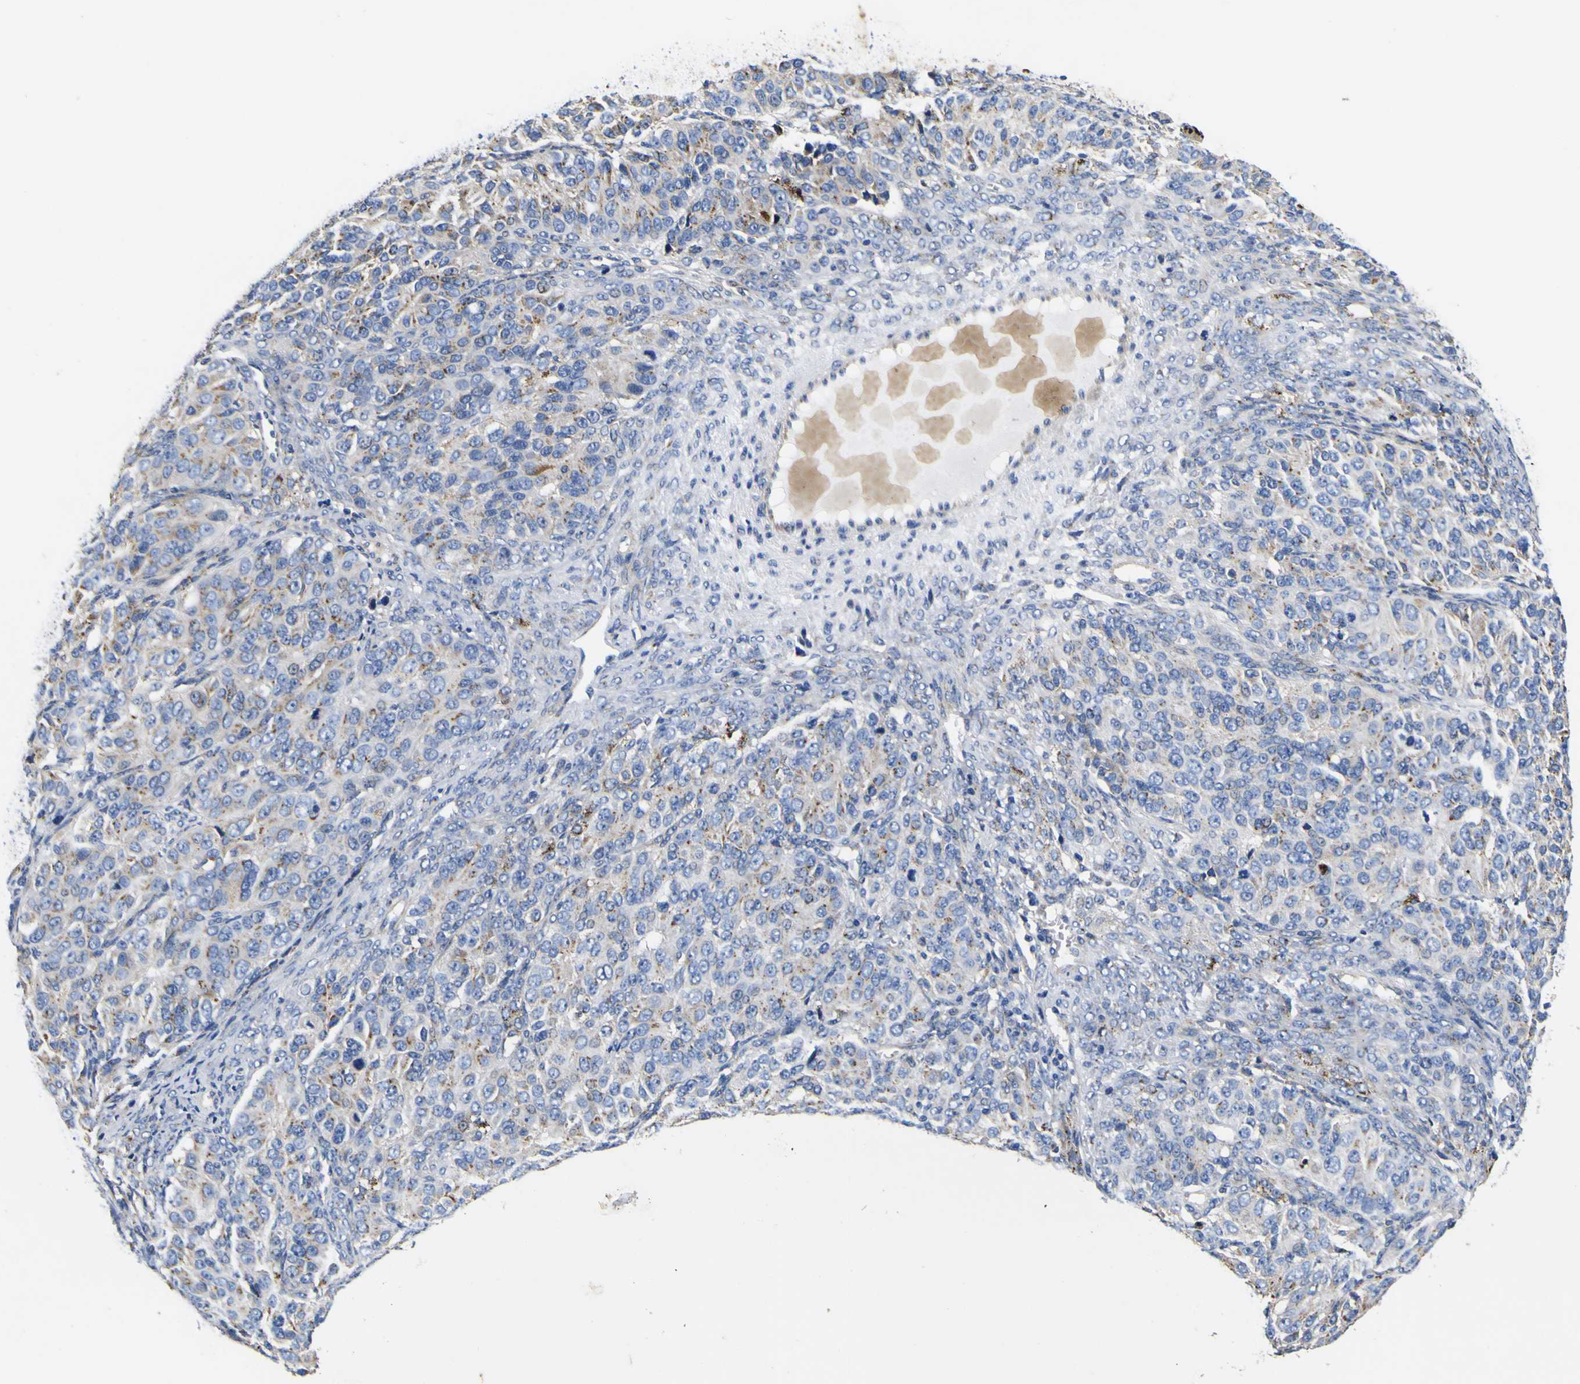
{"staining": {"intensity": "moderate", "quantity": ">75%", "location": "cytoplasmic/membranous"}, "tissue": "ovarian cancer", "cell_type": "Tumor cells", "image_type": "cancer", "snomed": [{"axis": "morphology", "description": "Carcinoma, endometroid"}, {"axis": "topography", "description": "Ovary"}], "caption": "Human ovarian cancer (endometroid carcinoma) stained with a brown dye displays moderate cytoplasmic/membranous positive staining in approximately >75% of tumor cells.", "gene": "COA1", "patient": {"sex": "female", "age": 51}}